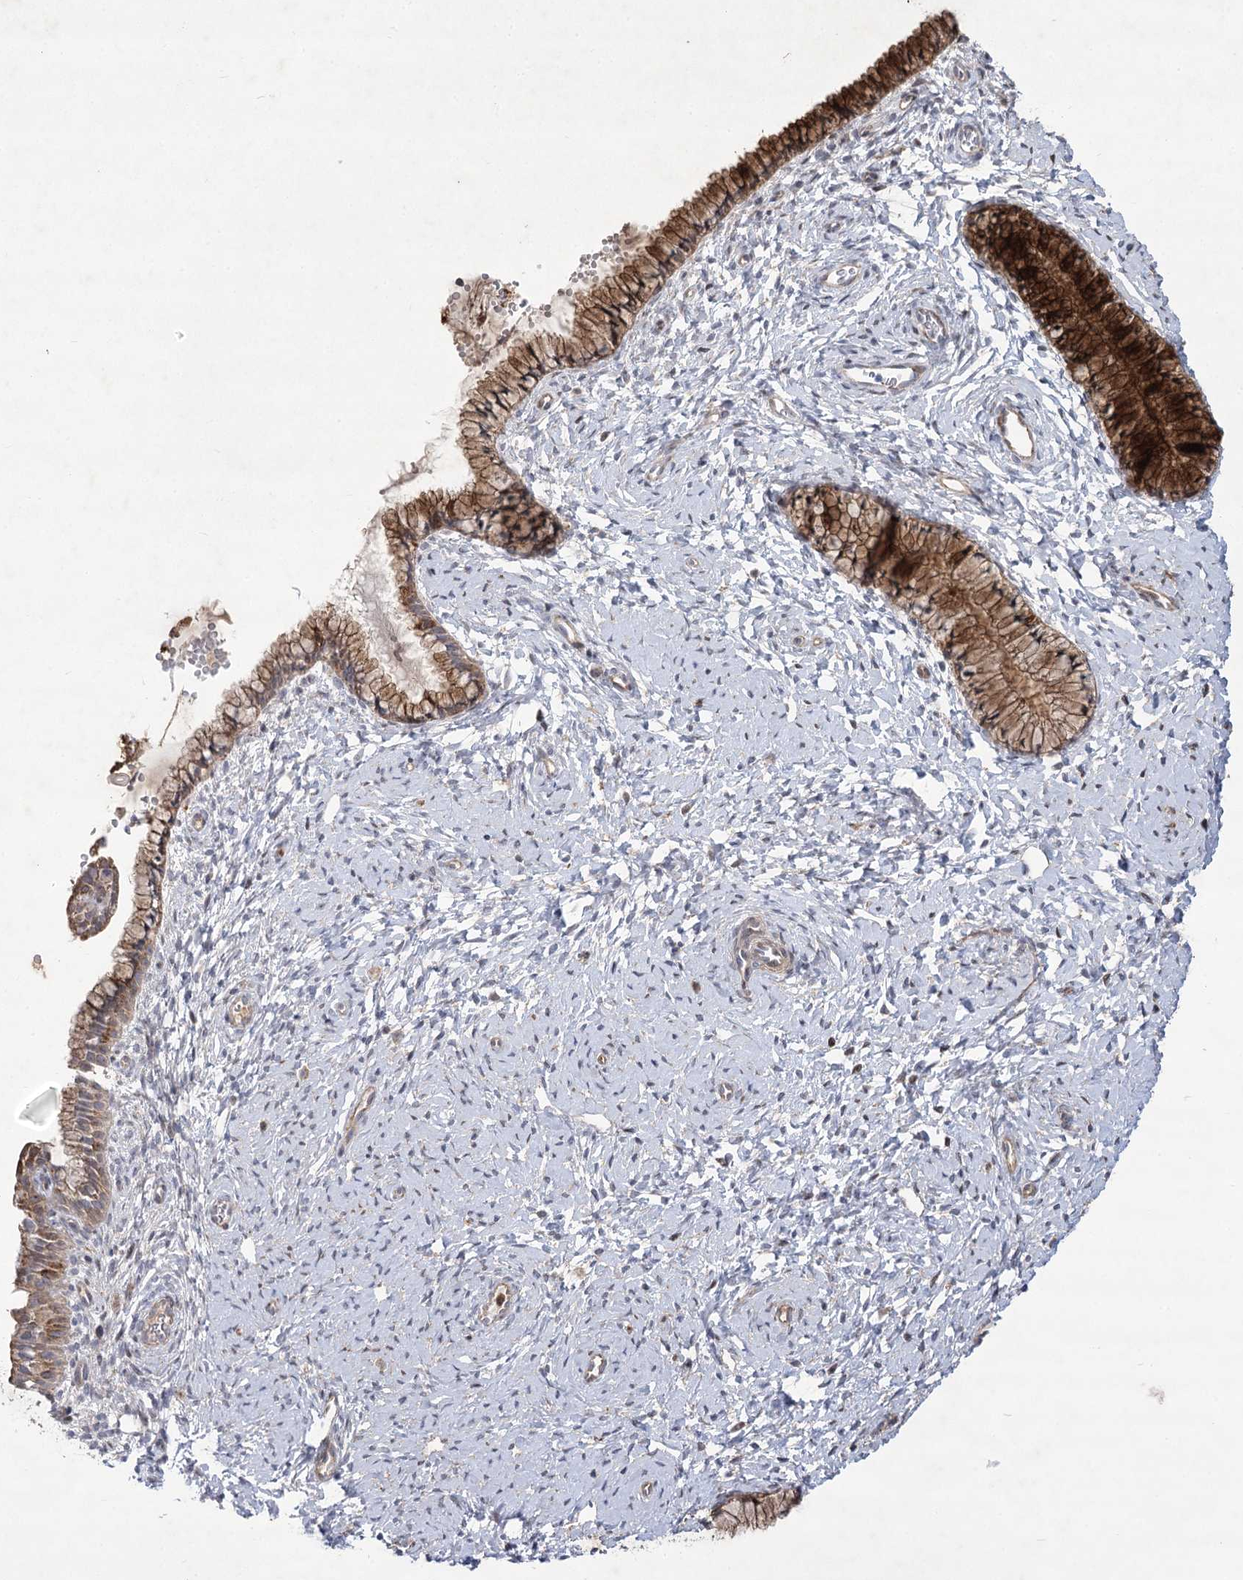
{"staining": {"intensity": "strong", "quantity": "25%-75%", "location": "cytoplasmic/membranous"}, "tissue": "cervix", "cell_type": "Glandular cells", "image_type": "normal", "snomed": [{"axis": "morphology", "description": "Normal tissue, NOS"}, {"axis": "topography", "description": "Cervix"}], "caption": "Unremarkable cervix reveals strong cytoplasmic/membranous positivity in approximately 25%-75% of glandular cells, visualized by immunohistochemistry. (Brightfield microscopy of DAB IHC at high magnification).", "gene": "RNF24", "patient": {"sex": "female", "age": 33}}